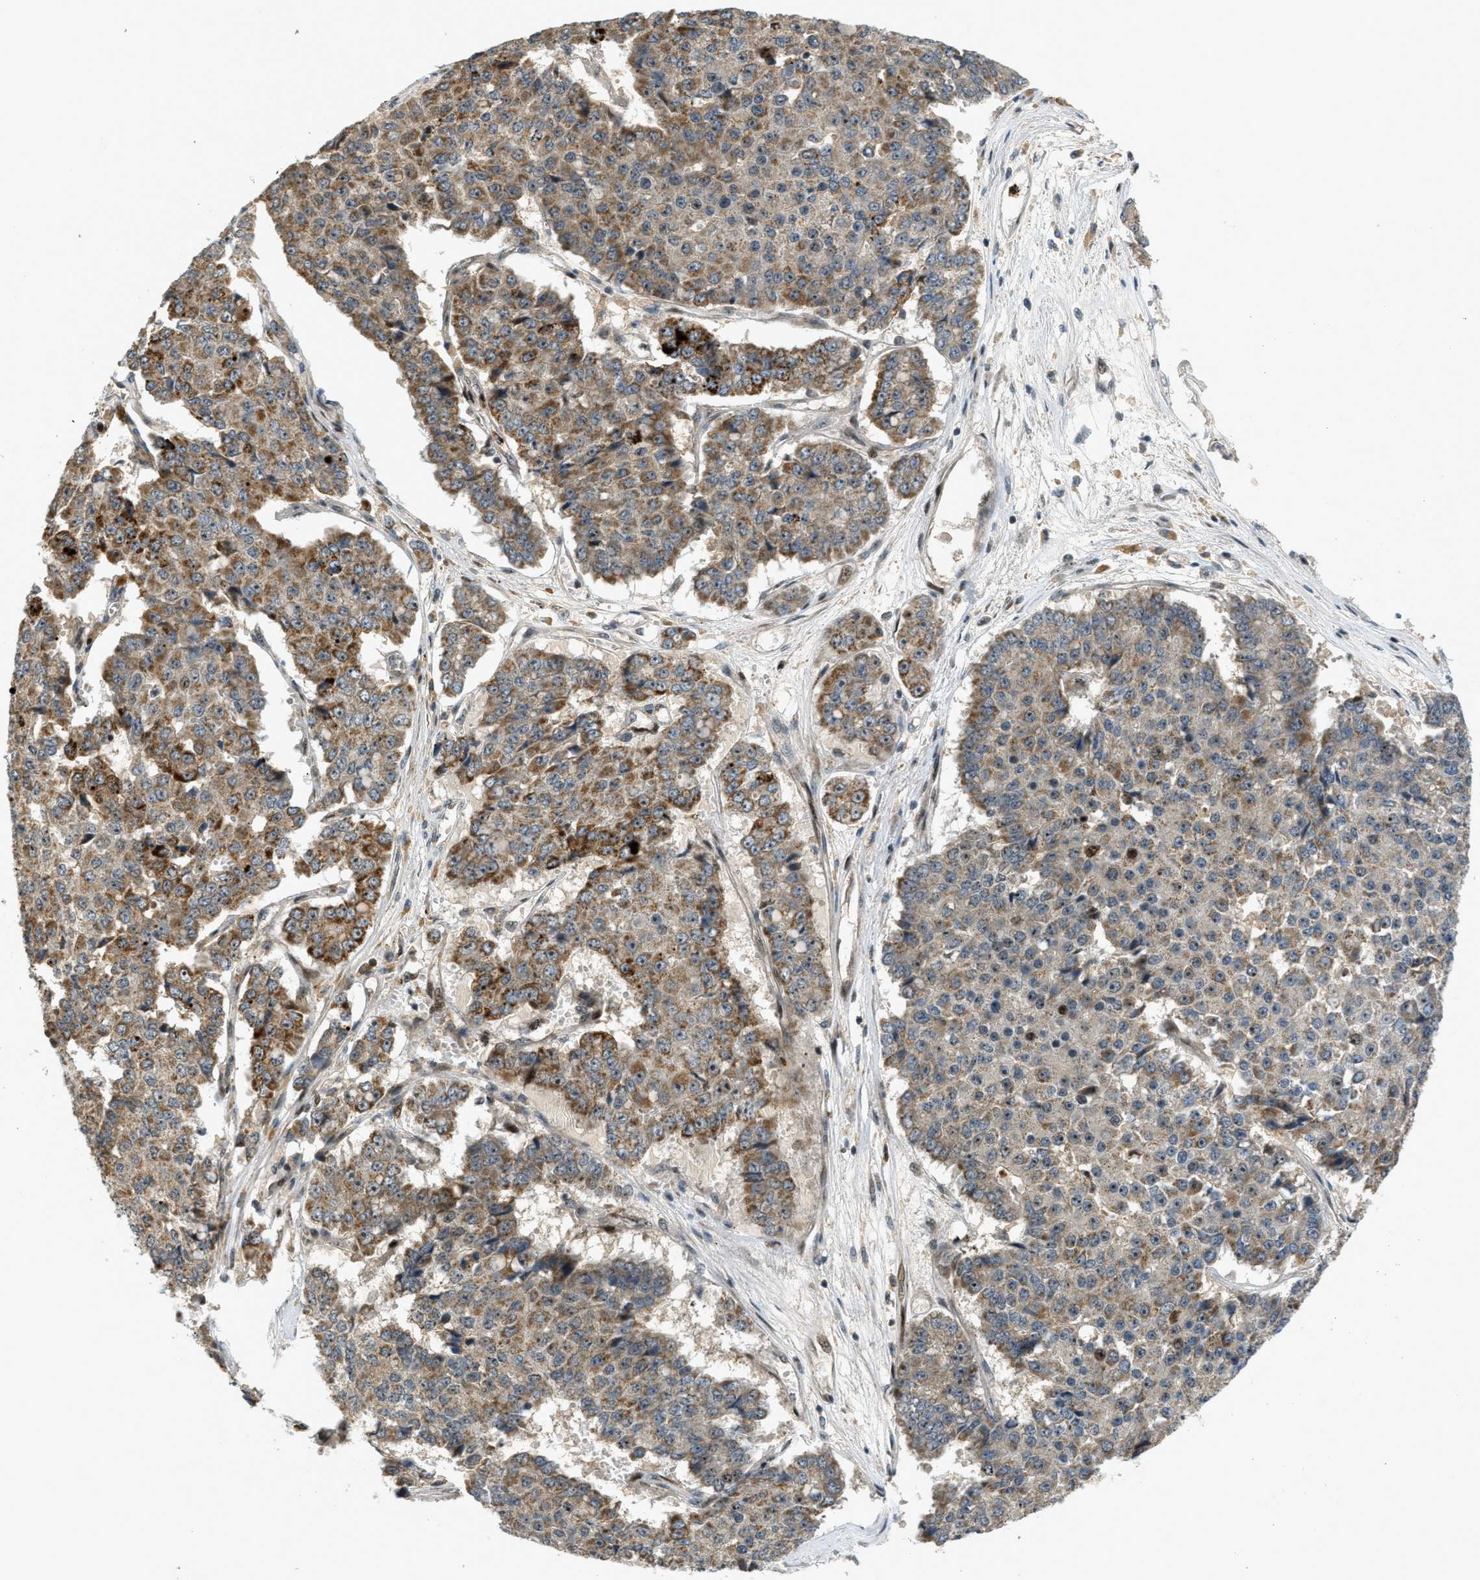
{"staining": {"intensity": "moderate", "quantity": "25%-75%", "location": "cytoplasmic/membranous"}, "tissue": "pancreatic cancer", "cell_type": "Tumor cells", "image_type": "cancer", "snomed": [{"axis": "morphology", "description": "Adenocarcinoma, NOS"}, {"axis": "topography", "description": "Pancreas"}], "caption": "The micrograph displays immunohistochemical staining of pancreatic adenocarcinoma. There is moderate cytoplasmic/membranous positivity is identified in approximately 25%-75% of tumor cells.", "gene": "TRAPPC14", "patient": {"sex": "male", "age": 50}}